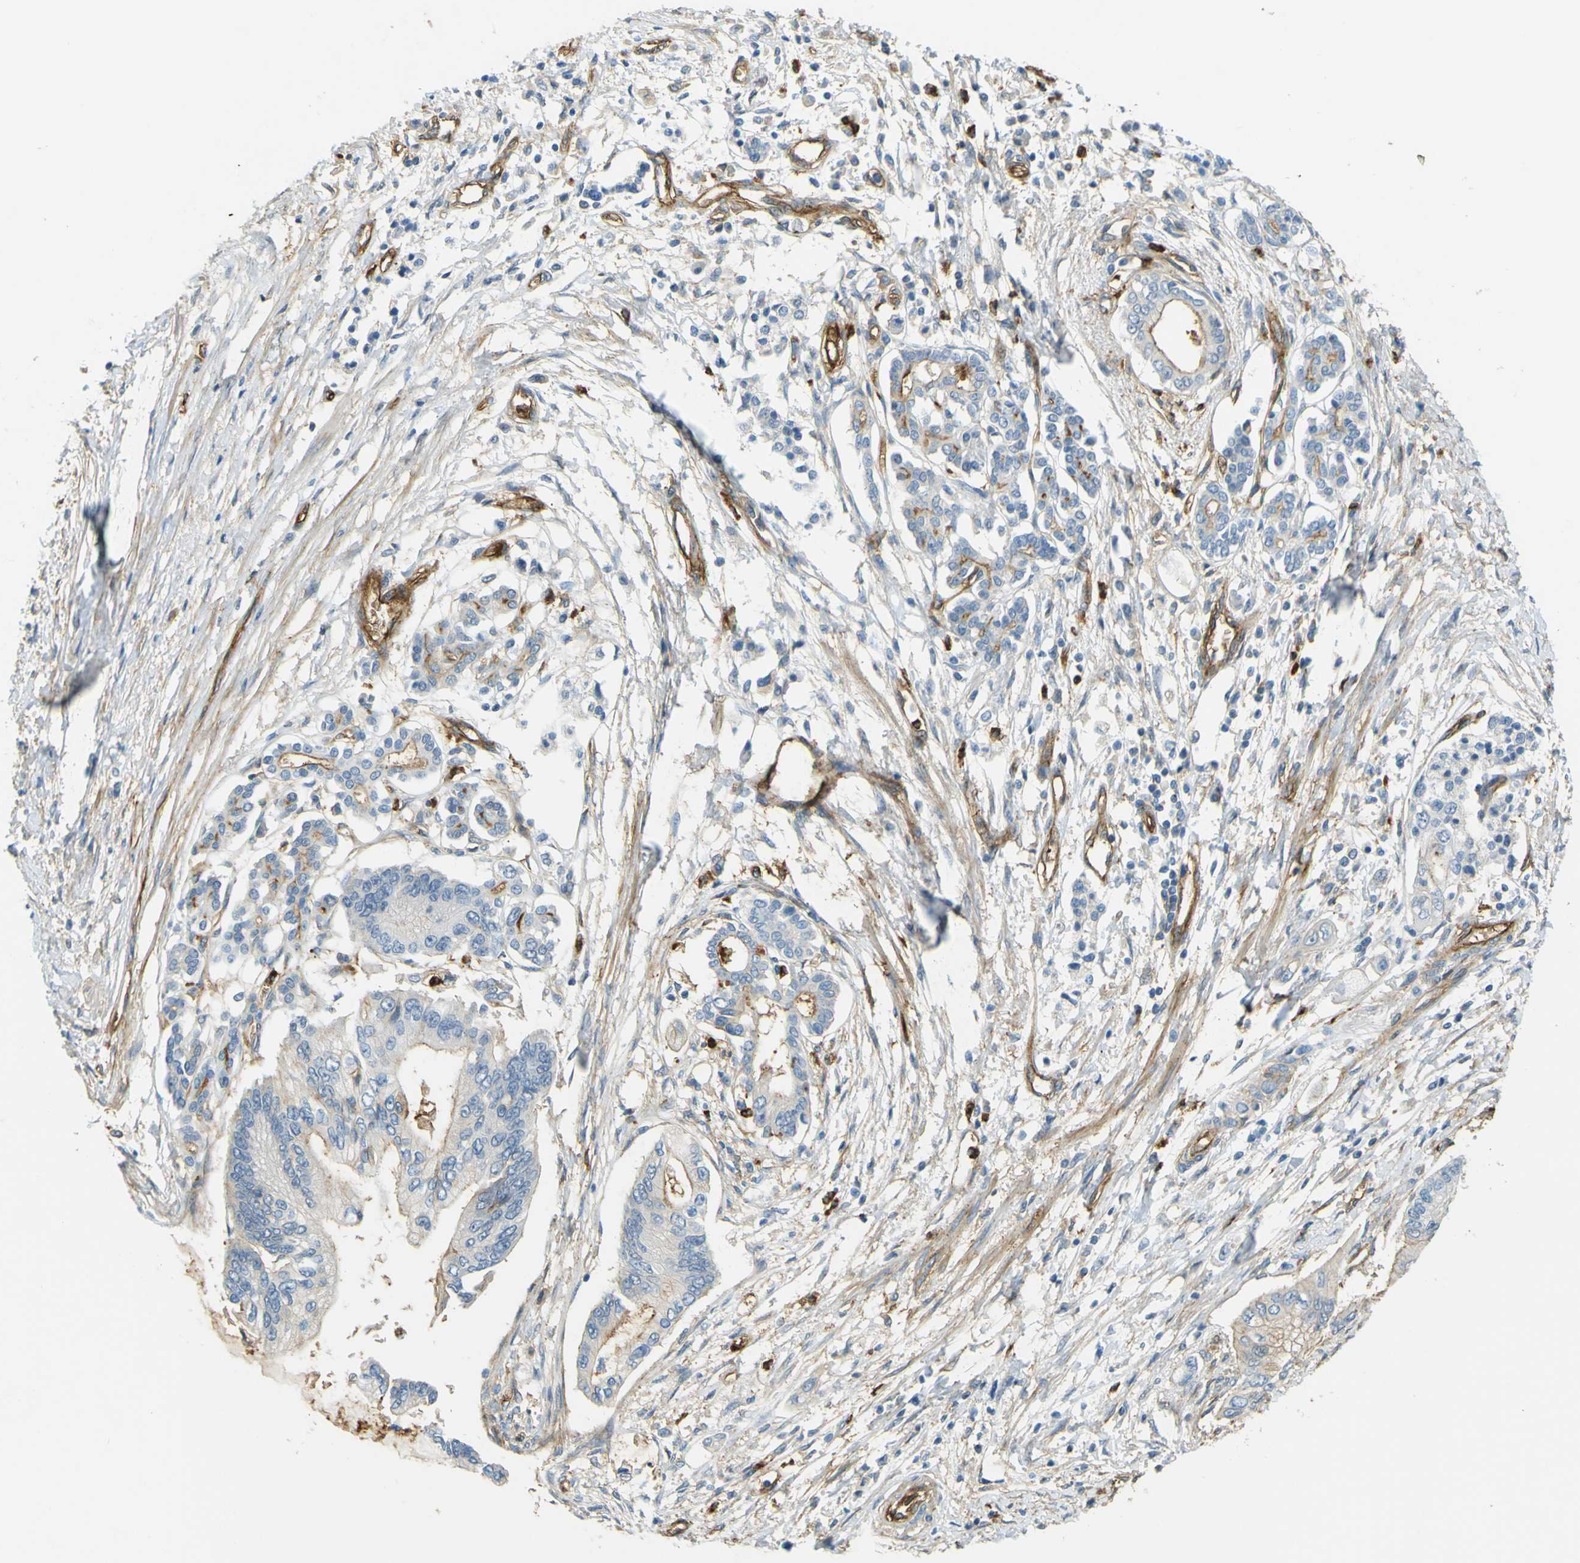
{"staining": {"intensity": "moderate", "quantity": "25%-75%", "location": "cytoplasmic/membranous"}, "tissue": "pancreatic cancer", "cell_type": "Tumor cells", "image_type": "cancer", "snomed": [{"axis": "morphology", "description": "Adenocarcinoma, NOS"}, {"axis": "topography", "description": "Pancreas"}], "caption": "Immunohistochemistry (DAB (3,3'-diaminobenzidine)) staining of pancreatic cancer (adenocarcinoma) displays moderate cytoplasmic/membranous protein positivity in about 25%-75% of tumor cells. The staining was performed using DAB (3,3'-diaminobenzidine), with brown indicating positive protein expression. Nuclei are stained blue with hematoxylin.", "gene": "PLXDC1", "patient": {"sex": "male", "age": 56}}